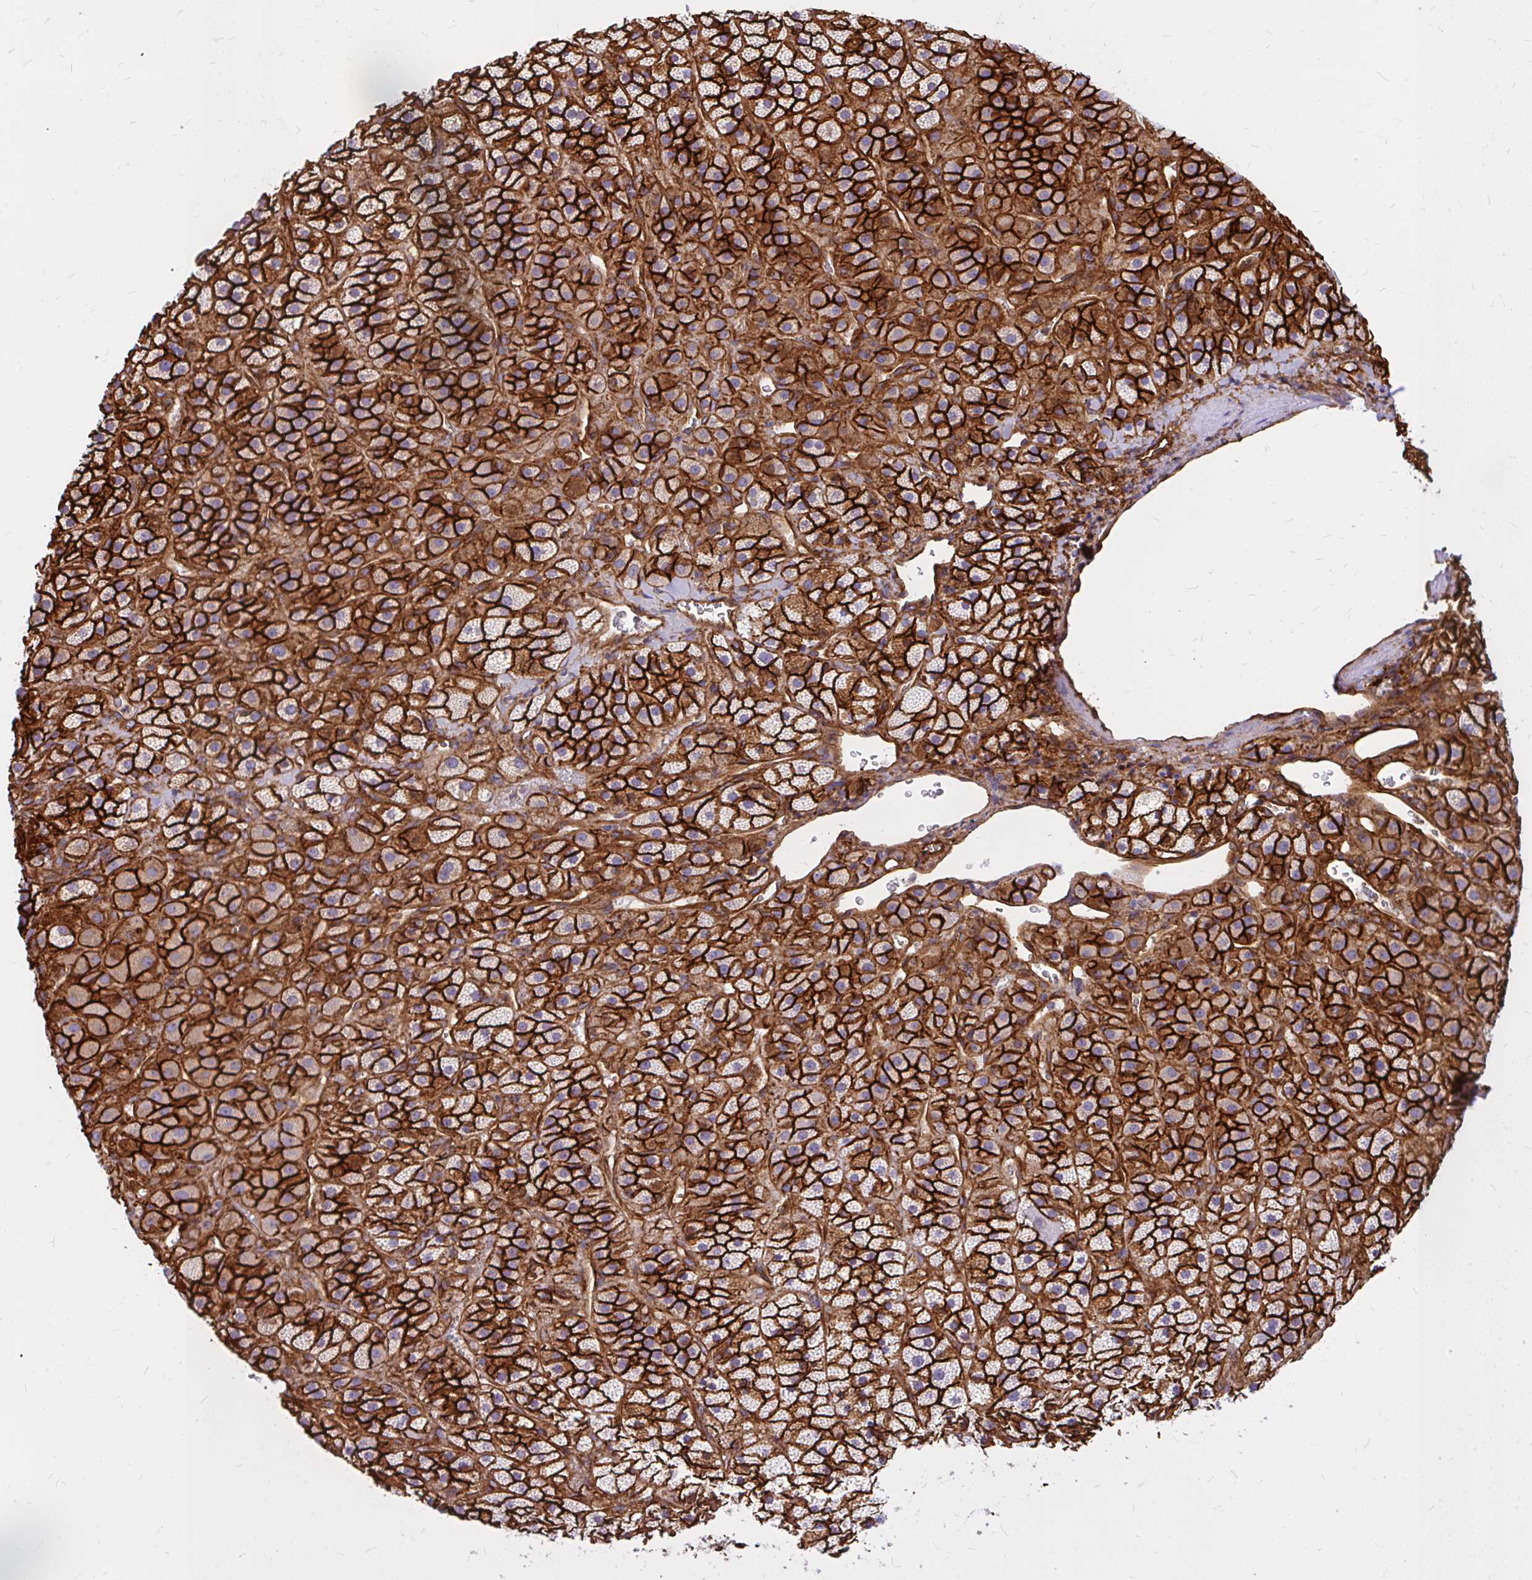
{"staining": {"intensity": "strong", "quantity": ">75%", "location": "cytoplasmic/membranous"}, "tissue": "adrenal gland", "cell_type": "Glandular cells", "image_type": "normal", "snomed": [{"axis": "morphology", "description": "Normal tissue, NOS"}, {"axis": "topography", "description": "Adrenal gland"}], "caption": "Normal adrenal gland exhibits strong cytoplasmic/membranous positivity in approximately >75% of glandular cells.", "gene": "MAP1LC3B2", "patient": {"sex": "male", "age": 57}}